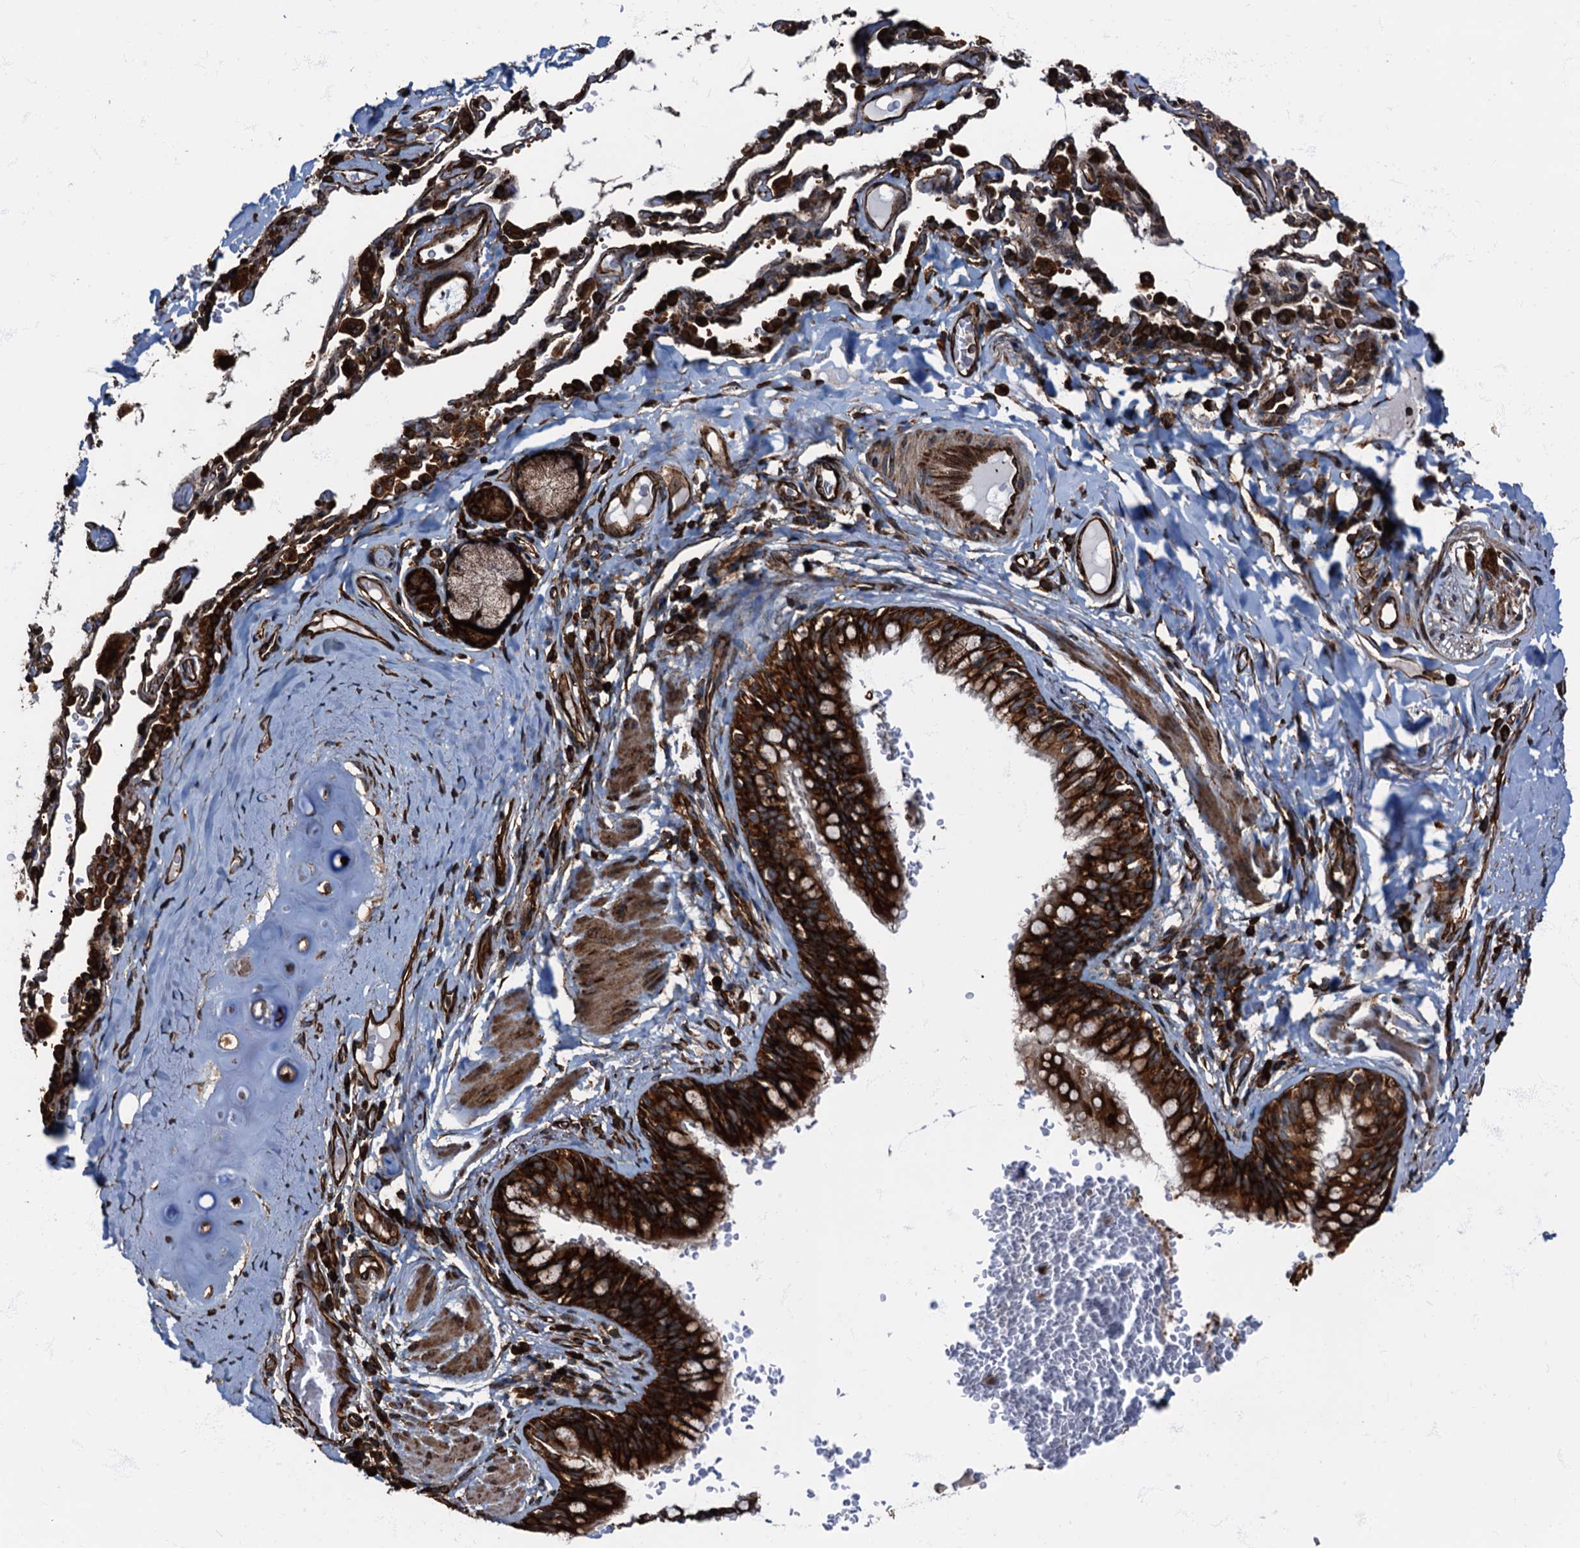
{"staining": {"intensity": "strong", "quantity": ">75%", "location": "cytoplasmic/membranous"}, "tissue": "bronchus", "cell_type": "Respiratory epithelial cells", "image_type": "normal", "snomed": [{"axis": "morphology", "description": "Normal tissue, NOS"}, {"axis": "topography", "description": "Cartilage tissue"}, {"axis": "topography", "description": "Bronchus"}], "caption": "Protein analysis of normal bronchus displays strong cytoplasmic/membranous expression in approximately >75% of respiratory epithelial cells.", "gene": "ATP2C1", "patient": {"sex": "female", "age": 36}}